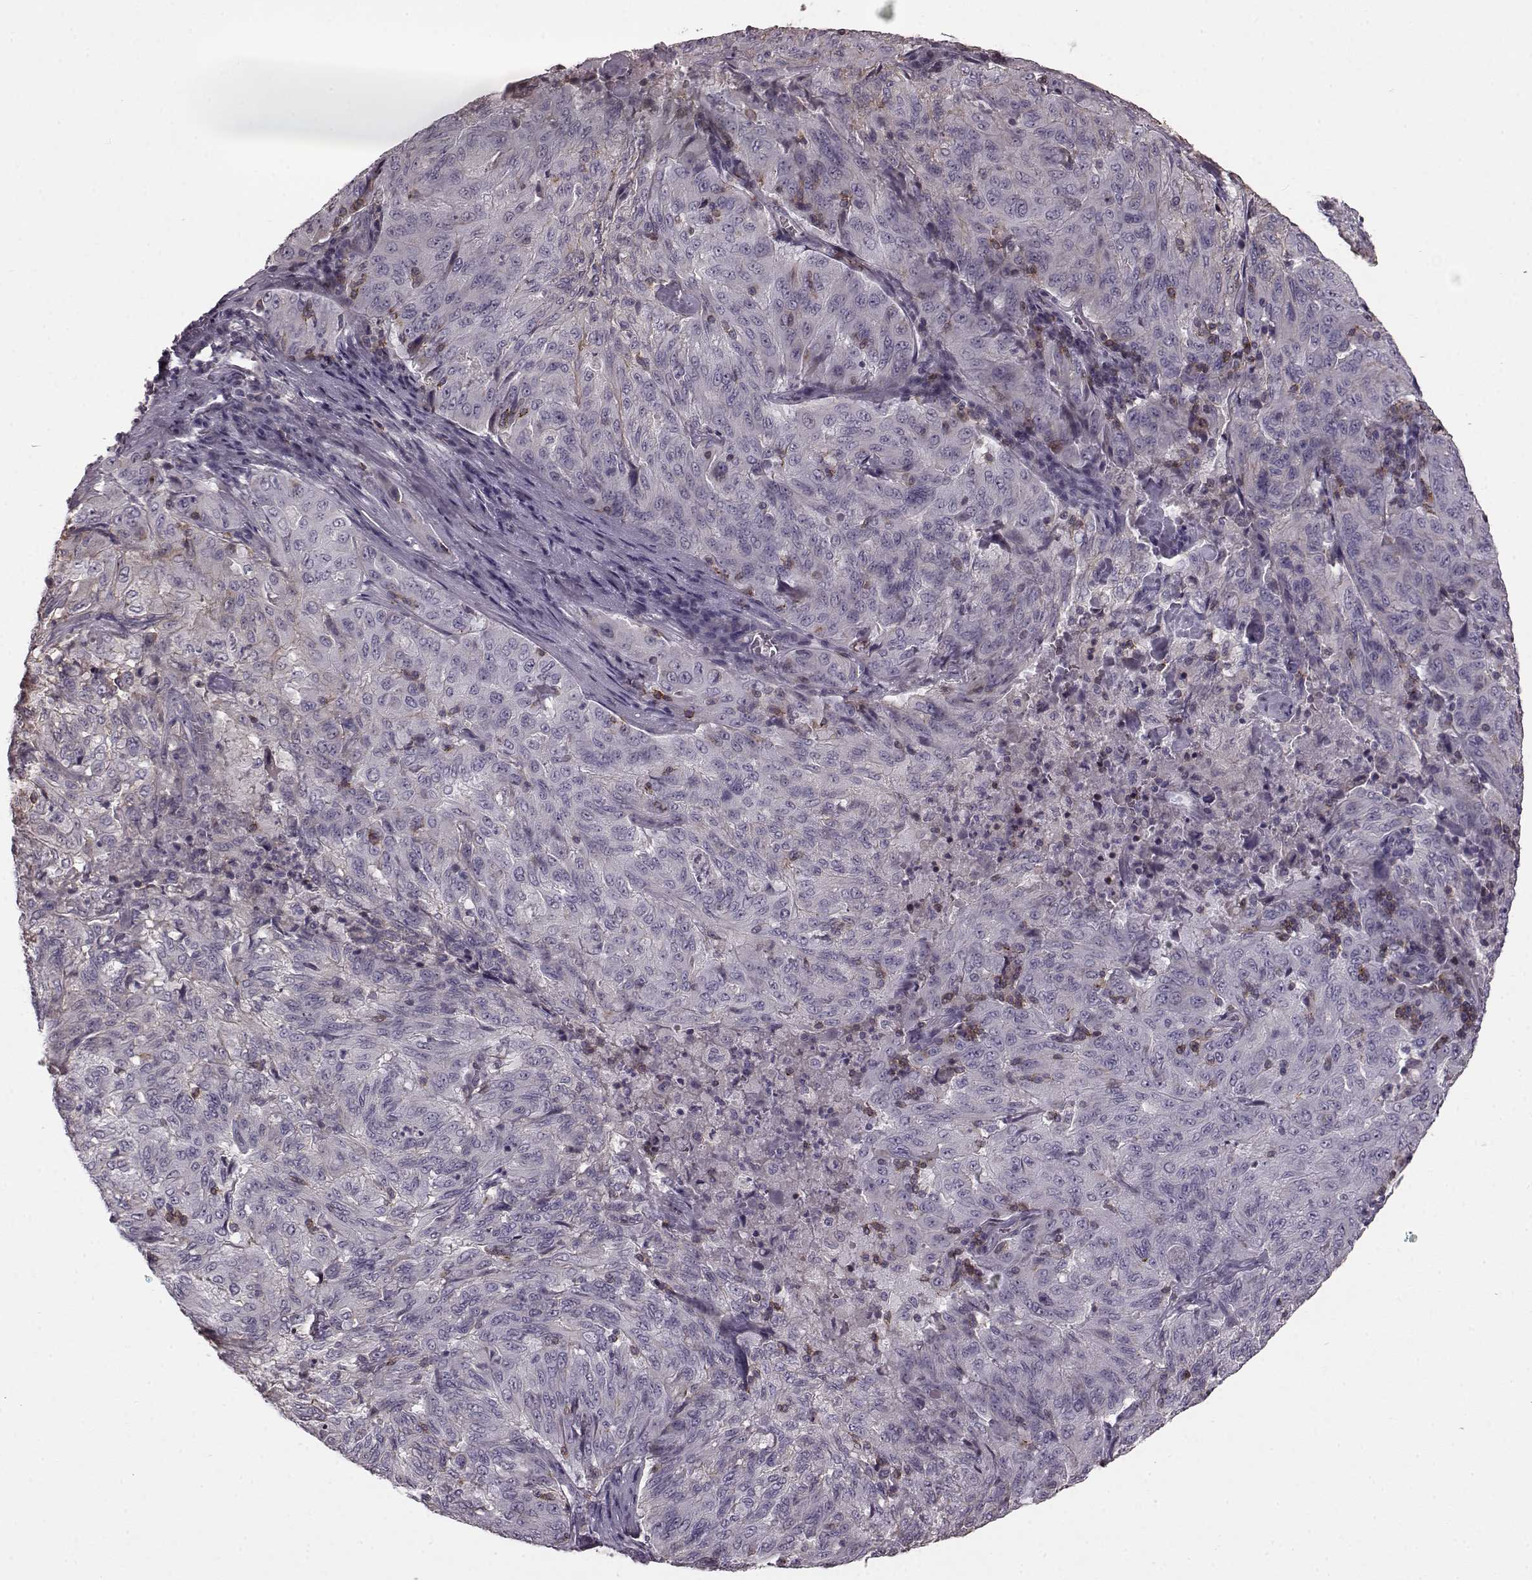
{"staining": {"intensity": "negative", "quantity": "none", "location": "none"}, "tissue": "pancreatic cancer", "cell_type": "Tumor cells", "image_type": "cancer", "snomed": [{"axis": "morphology", "description": "Adenocarcinoma, NOS"}, {"axis": "topography", "description": "Pancreas"}], "caption": "Immunohistochemistry of pancreatic cancer exhibits no expression in tumor cells.", "gene": "PDCD1", "patient": {"sex": "male", "age": 63}}